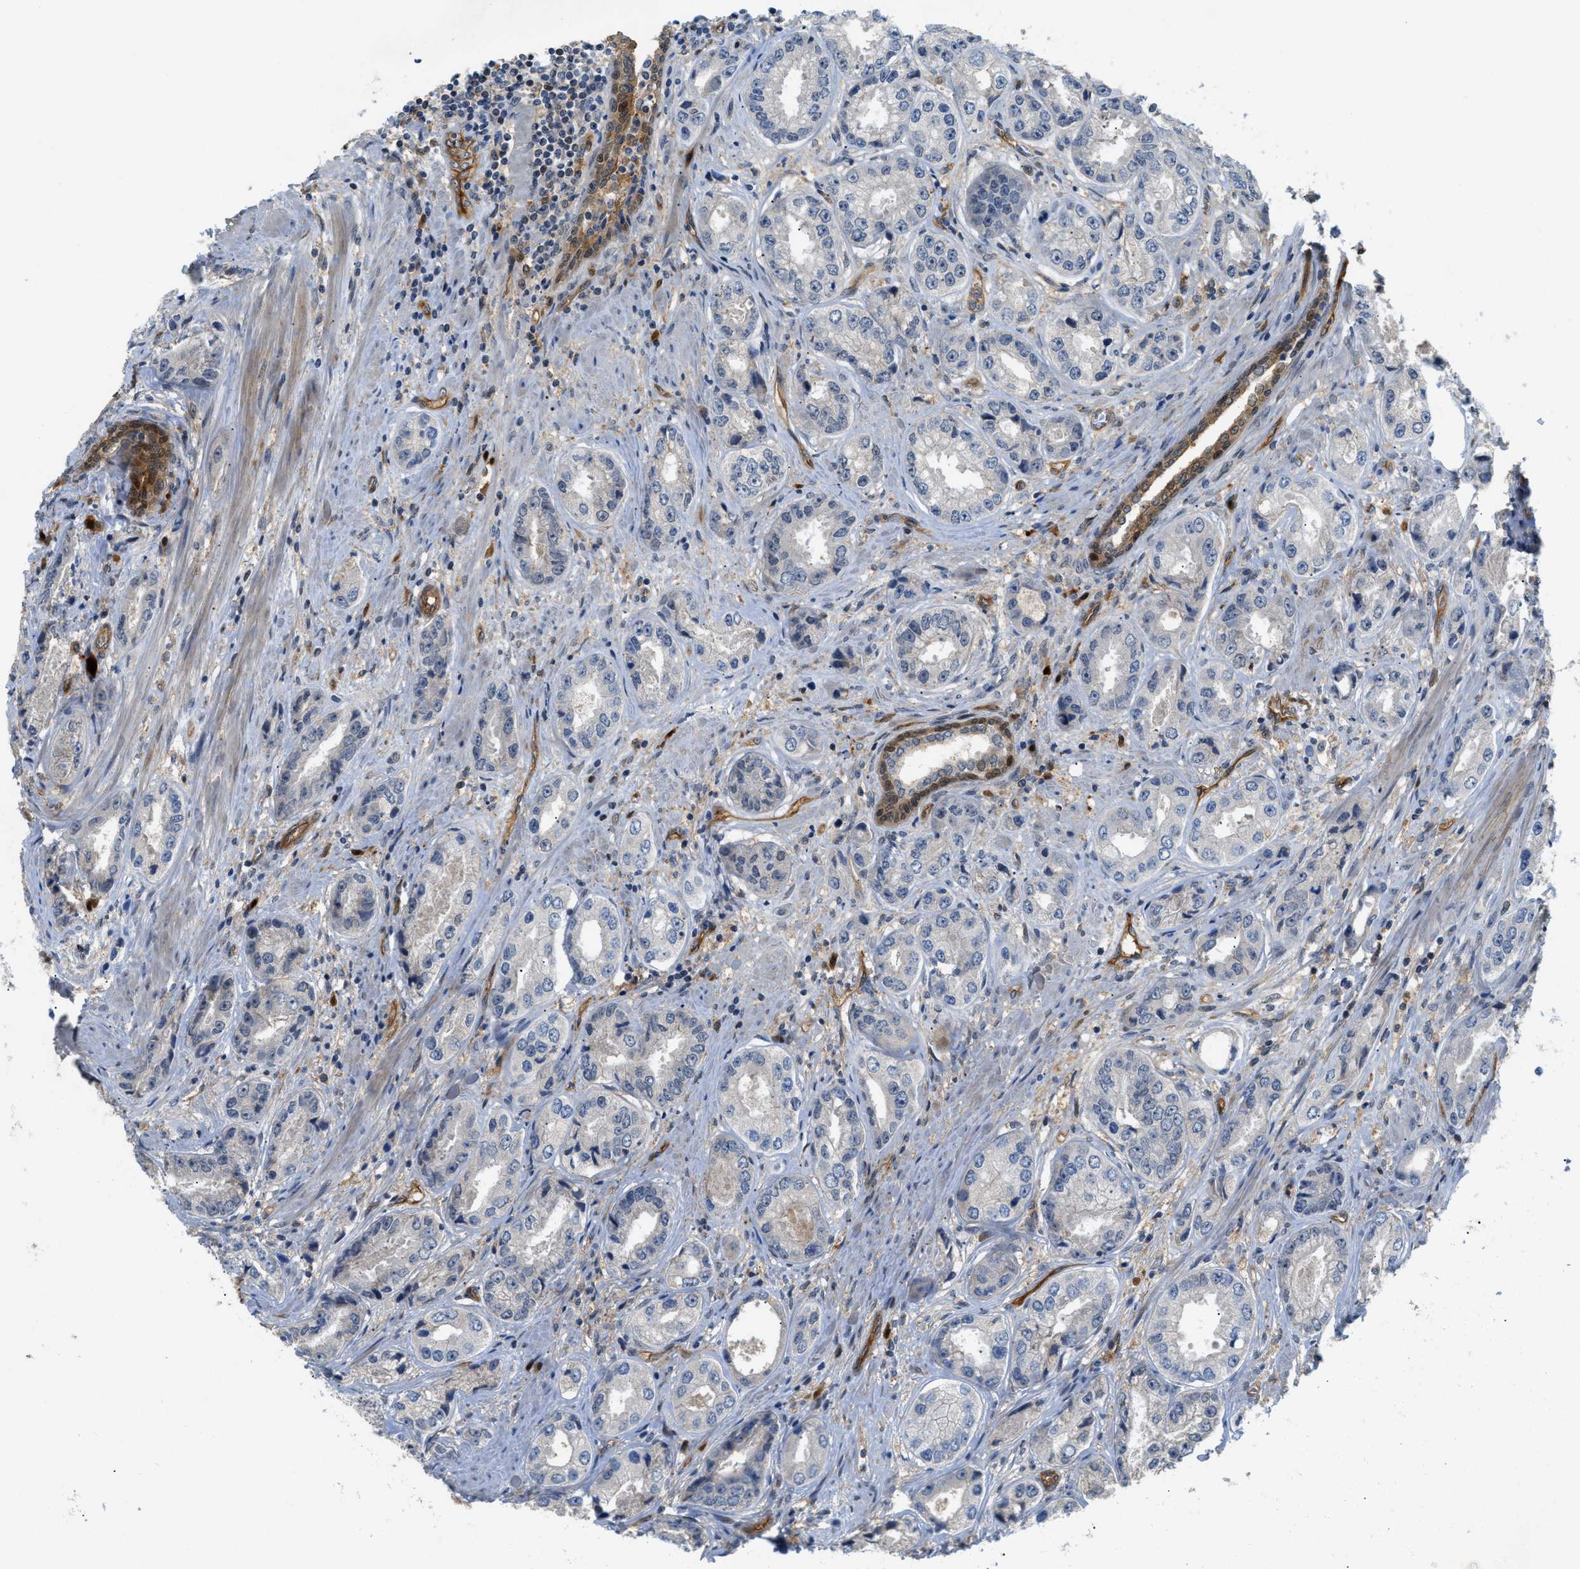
{"staining": {"intensity": "negative", "quantity": "none", "location": "none"}, "tissue": "prostate cancer", "cell_type": "Tumor cells", "image_type": "cancer", "snomed": [{"axis": "morphology", "description": "Adenocarcinoma, High grade"}, {"axis": "topography", "description": "Prostate"}], "caption": "DAB (3,3'-diaminobenzidine) immunohistochemical staining of human prostate cancer reveals no significant positivity in tumor cells.", "gene": "TRAK2", "patient": {"sex": "male", "age": 61}}